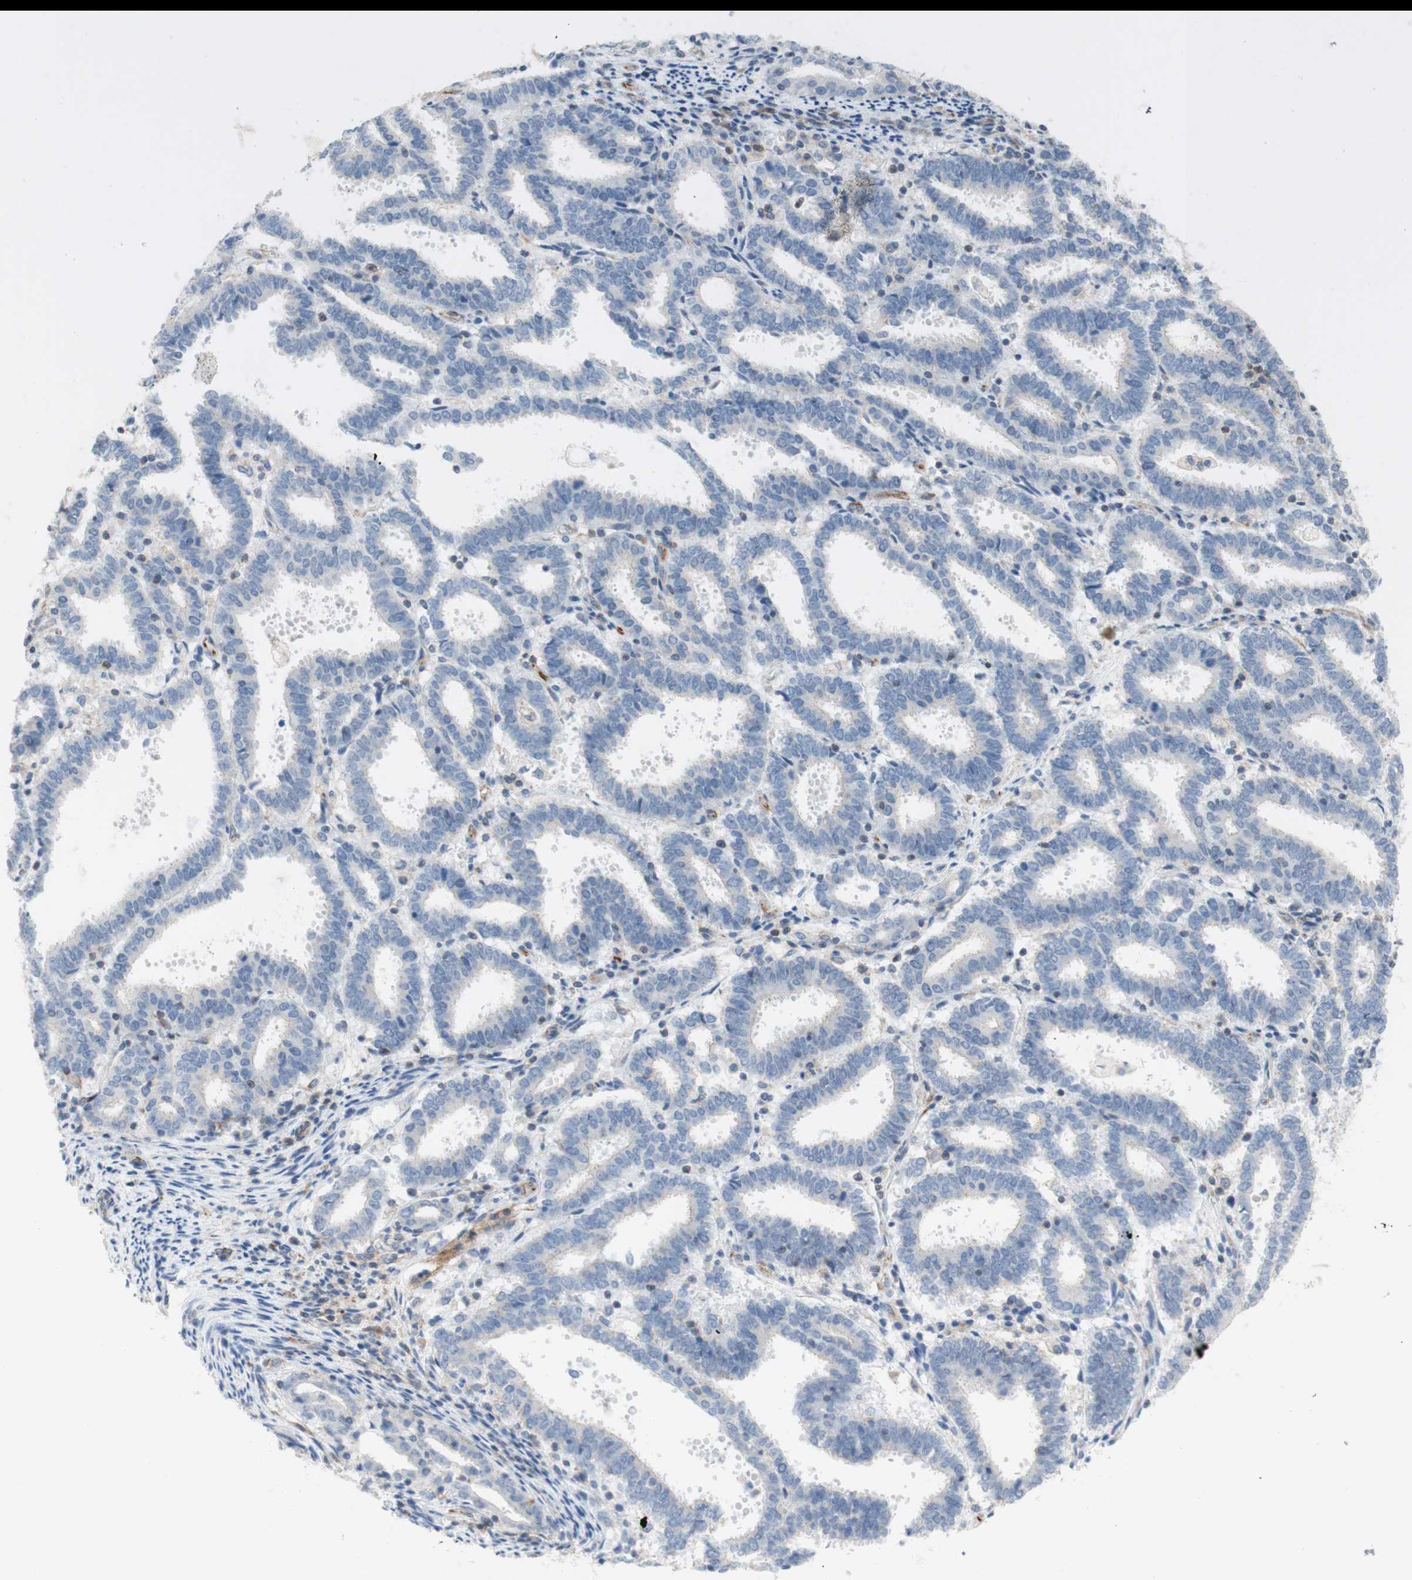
{"staining": {"intensity": "negative", "quantity": "none", "location": "none"}, "tissue": "endometrial cancer", "cell_type": "Tumor cells", "image_type": "cancer", "snomed": [{"axis": "morphology", "description": "Adenocarcinoma, NOS"}, {"axis": "topography", "description": "Uterus"}], "caption": "An IHC histopathology image of endometrial cancer is shown. There is no staining in tumor cells of endometrial cancer.", "gene": "POU2AF1", "patient": {"sex": "female", "age": 83}}